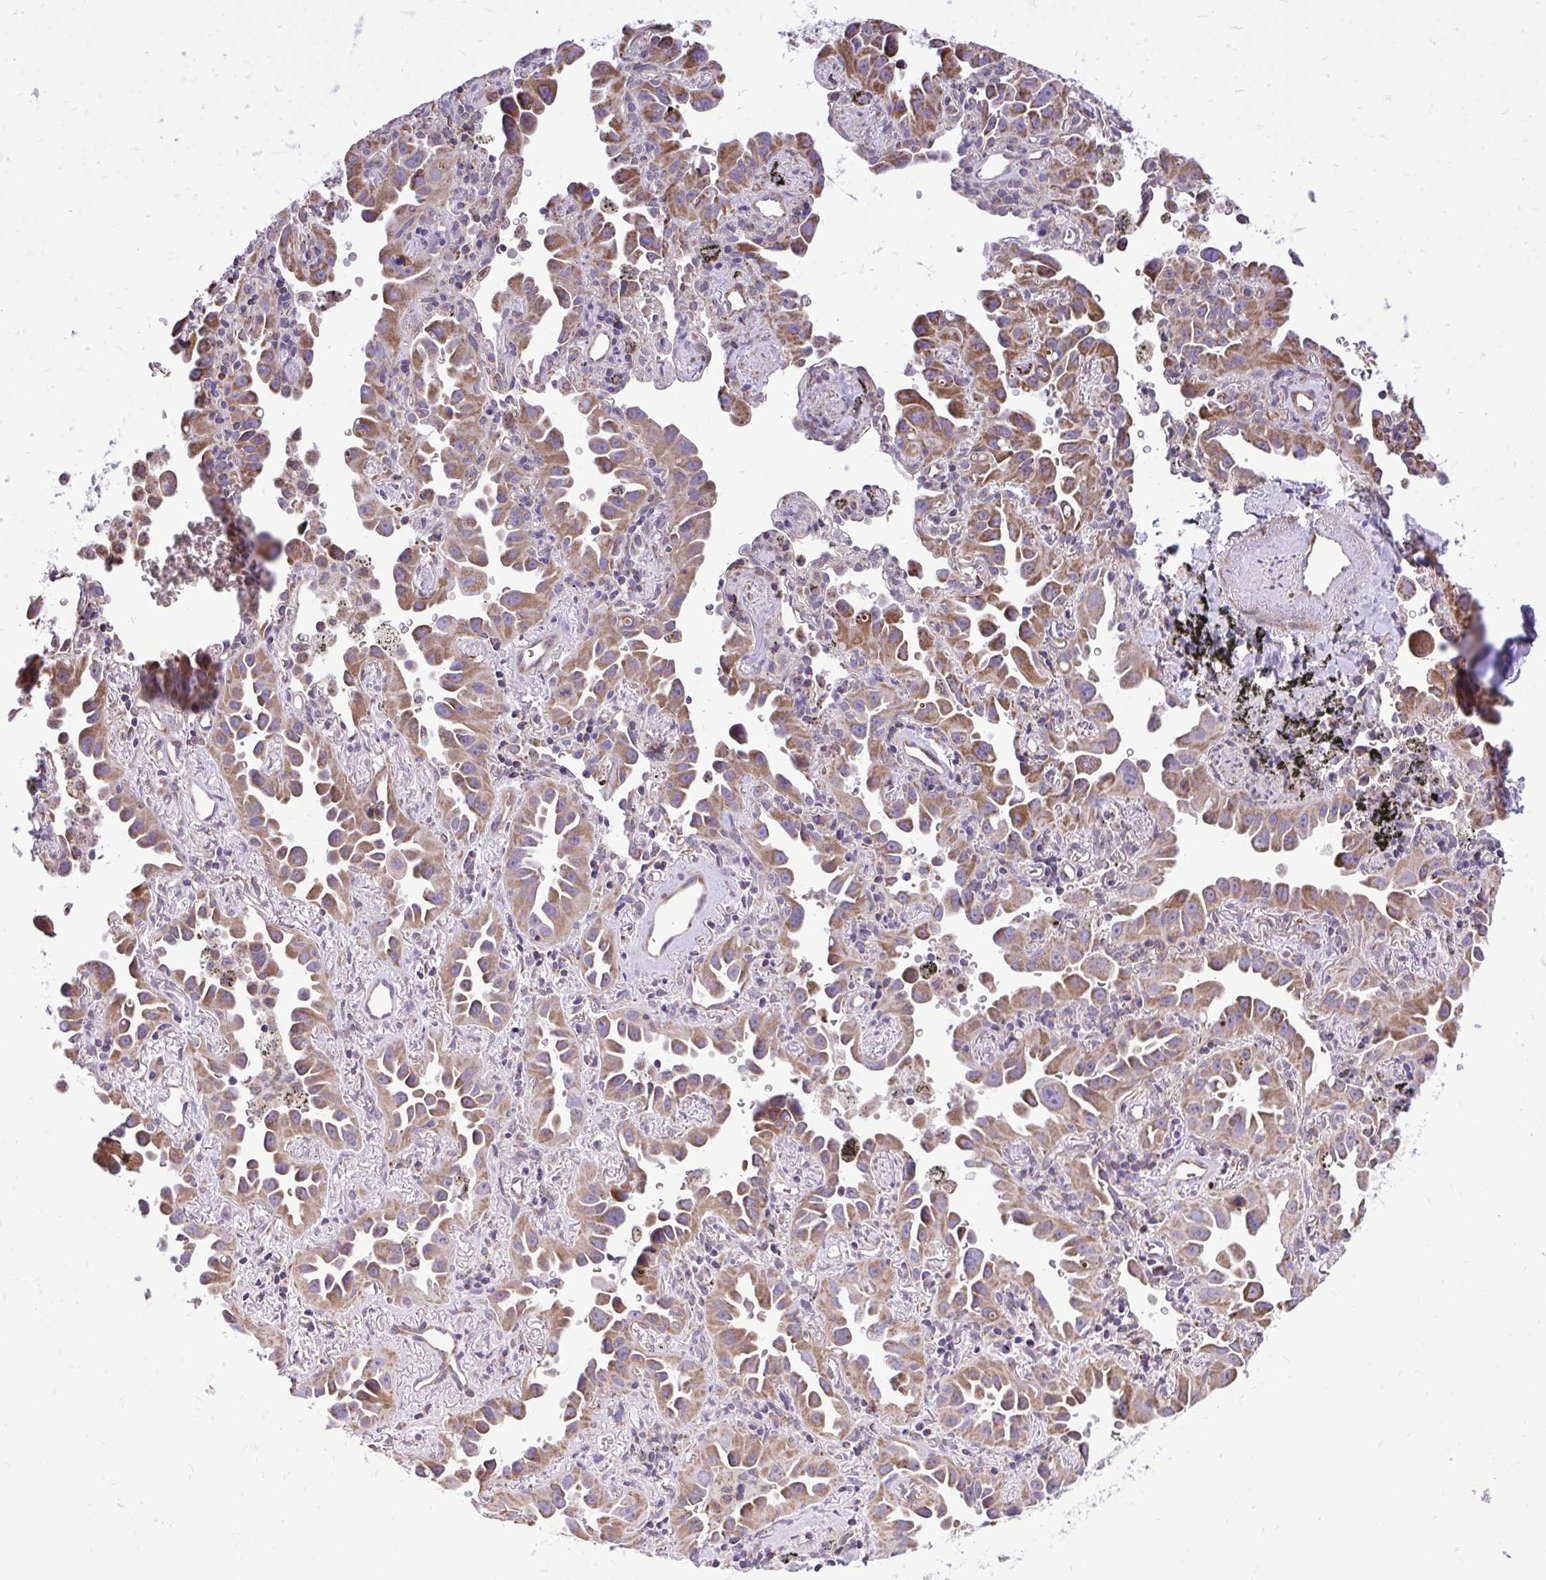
{"staining": {"intensity": "moderate", "quantity": ">75%", "location": "cytoplasmic/membranous"}, "tissue": "lung cancer", "cell_type": "Tumor cells", "image_type": "cancer", "snomed": [{"axis": "morphology", "description": "Adenocarcinoma, NOS"}, {"axis": "topography", "description": "Lung"}], "caption": "Human adenocarcinoma (lung) stained with a protein marker exhibits moderate staining in tumor cells.", "gene": "UBE2C", "patient": {"sex": "male", "age": 68}}